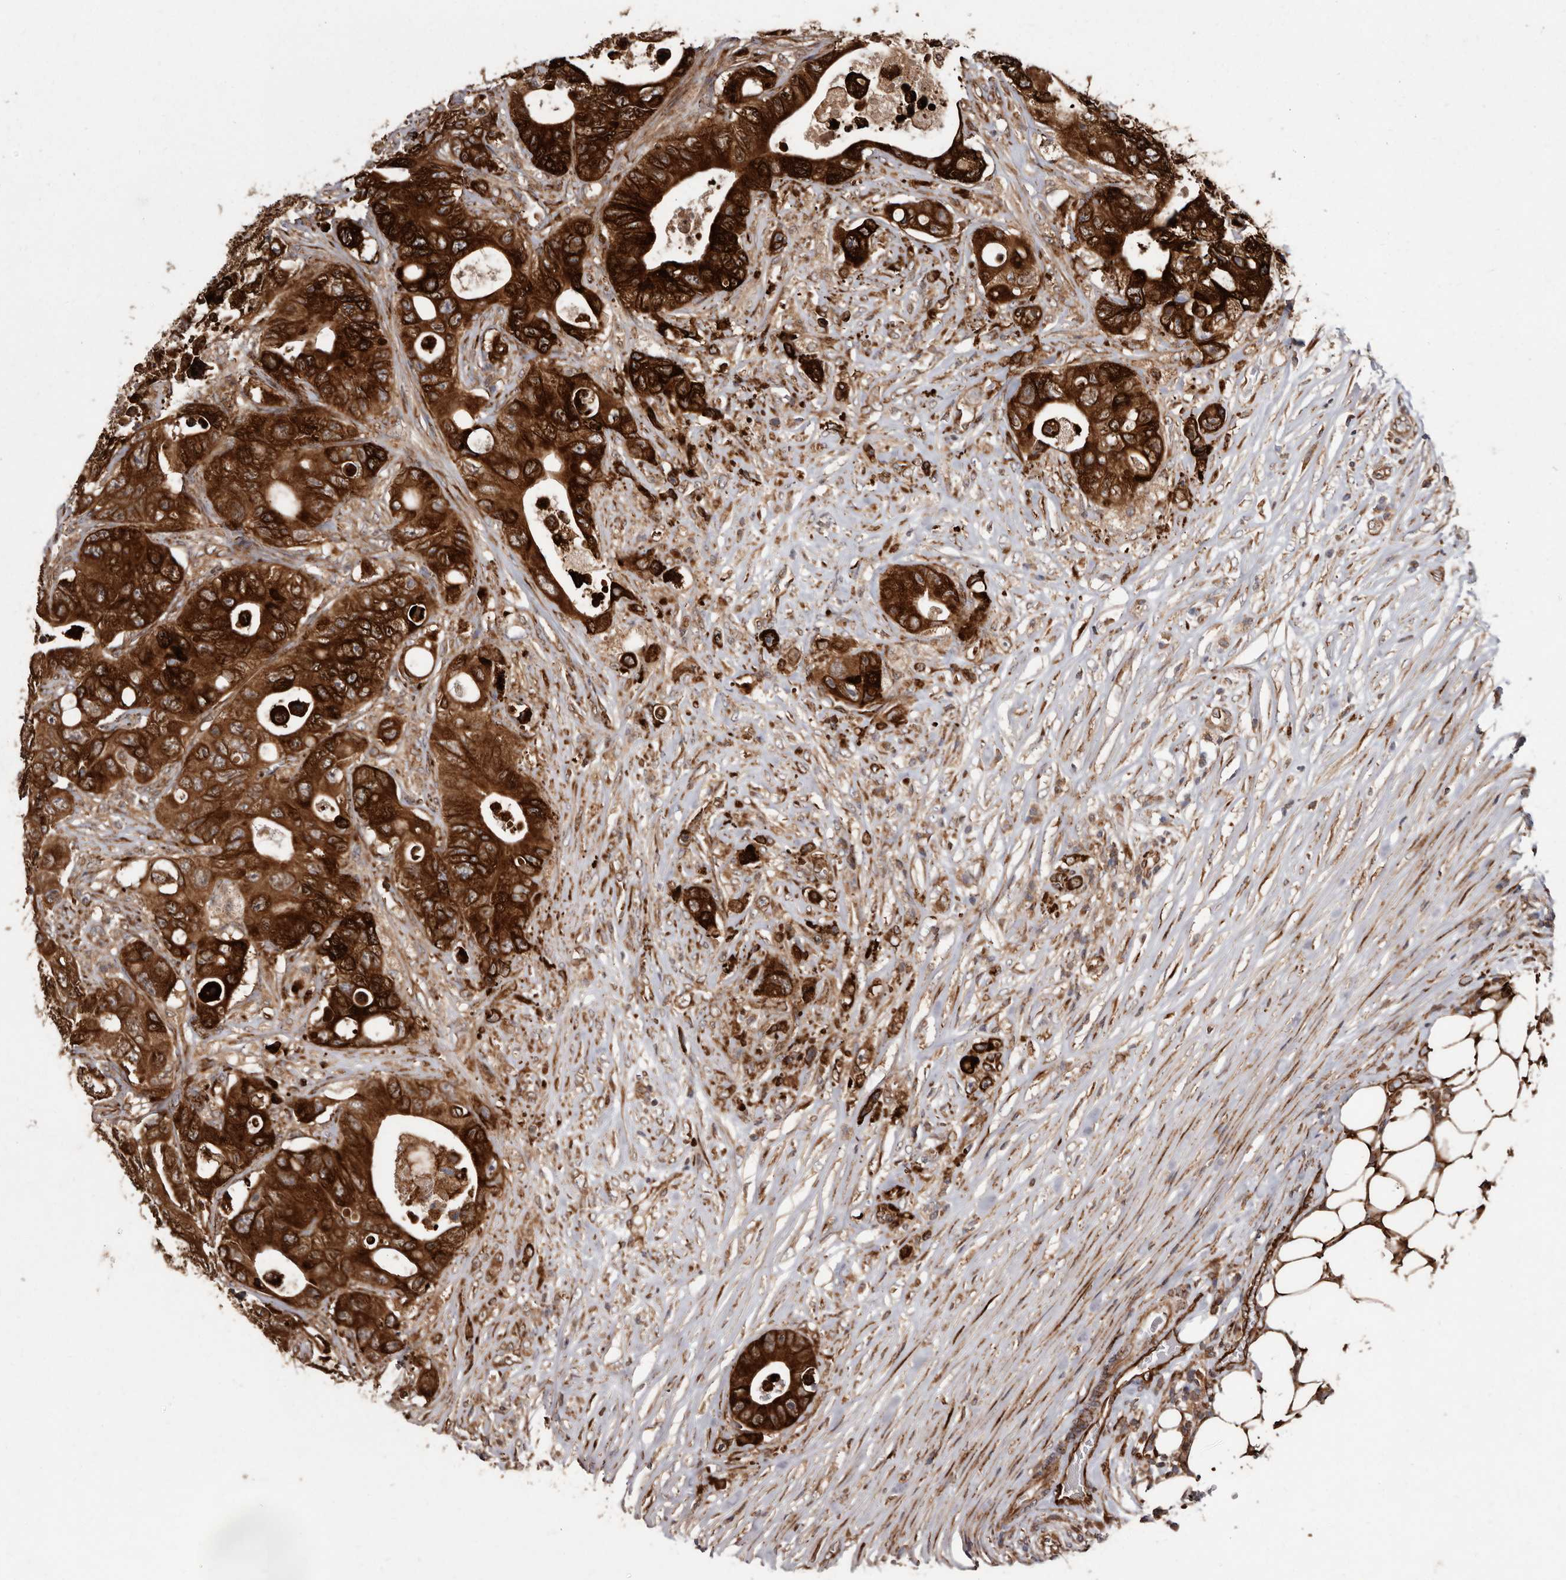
{"staining": {"intensity": "strong", "quantity": ">75%", "location": "cytoplasmic/membranous"}, "tissue": "colorectal cancer", "cell_type": "Tumor cells", "image_type": "cancer", "snomed": [{"axis": "morphology", "description": "Adenocarcinoma, NOS"}, {"axis": "topography", "description": "Colon"}], "caption": "An image showing strong cytoplasmic/membranous expression in about >75% of tumor cells in adenocarcinoma (colorectal), as visualized by brown immunohistochemical staining.", "gene": "FLAD1", "patient": {"sex": "female", "age": 46}}